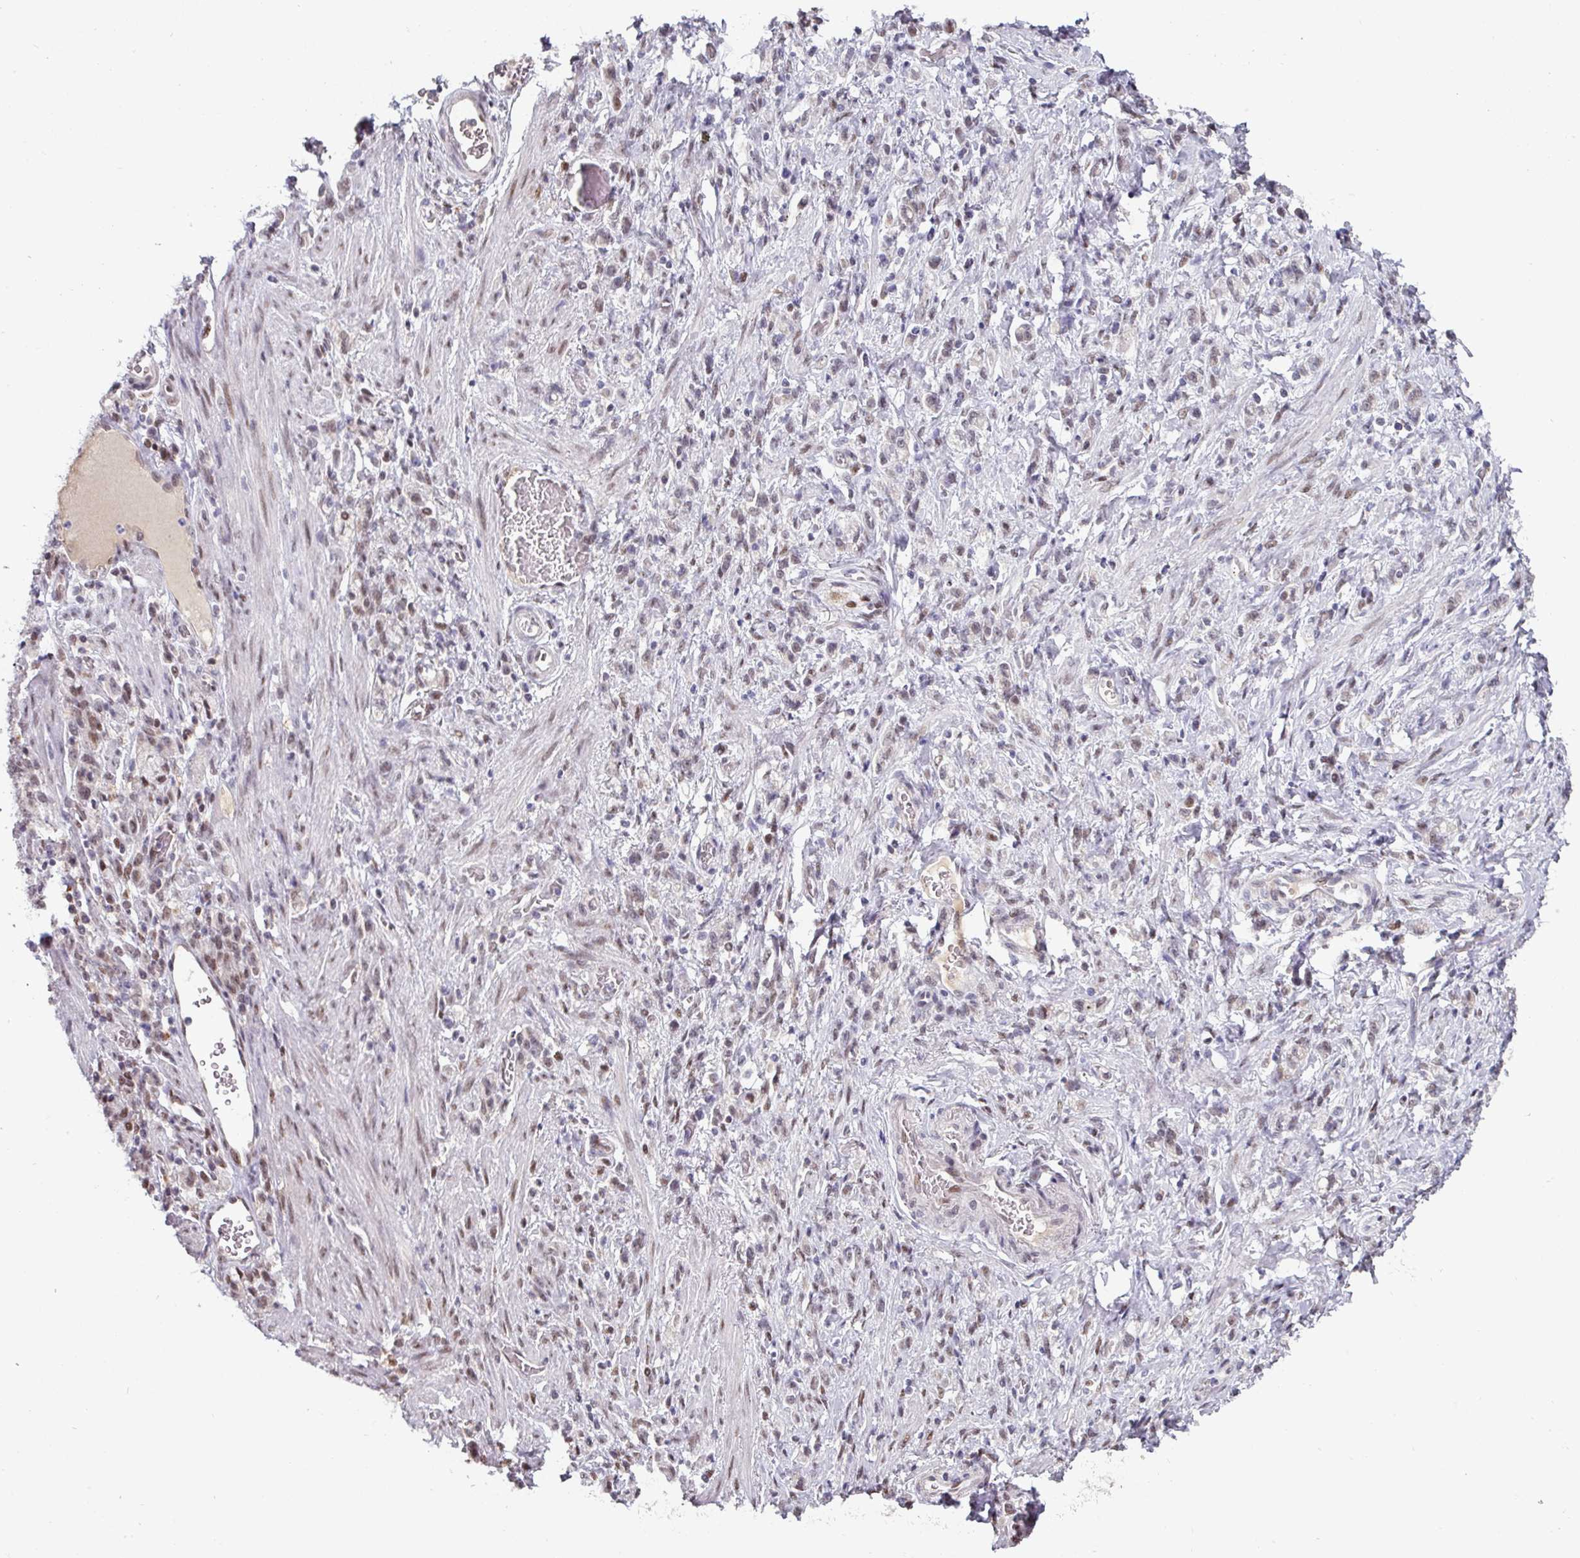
{"staining": {"intensity": "negative", "quantity": "none", "location": "none"}, "tissue": "stomach cancer", "cell_type": "Tumor cells", "image_type": "cancer", "snomed": [{"axis": "morphology", "description": "Adenocarcinoma, NOS"}, {"axis": "topography", "description": "Stomach"}], "caption": "Histopathology image shows no significant protein positivity in tumor cells of adenocarcinoma (stomach).", "gene": "SWSAP1", "patient": {"sex": "male", "age": 77}}